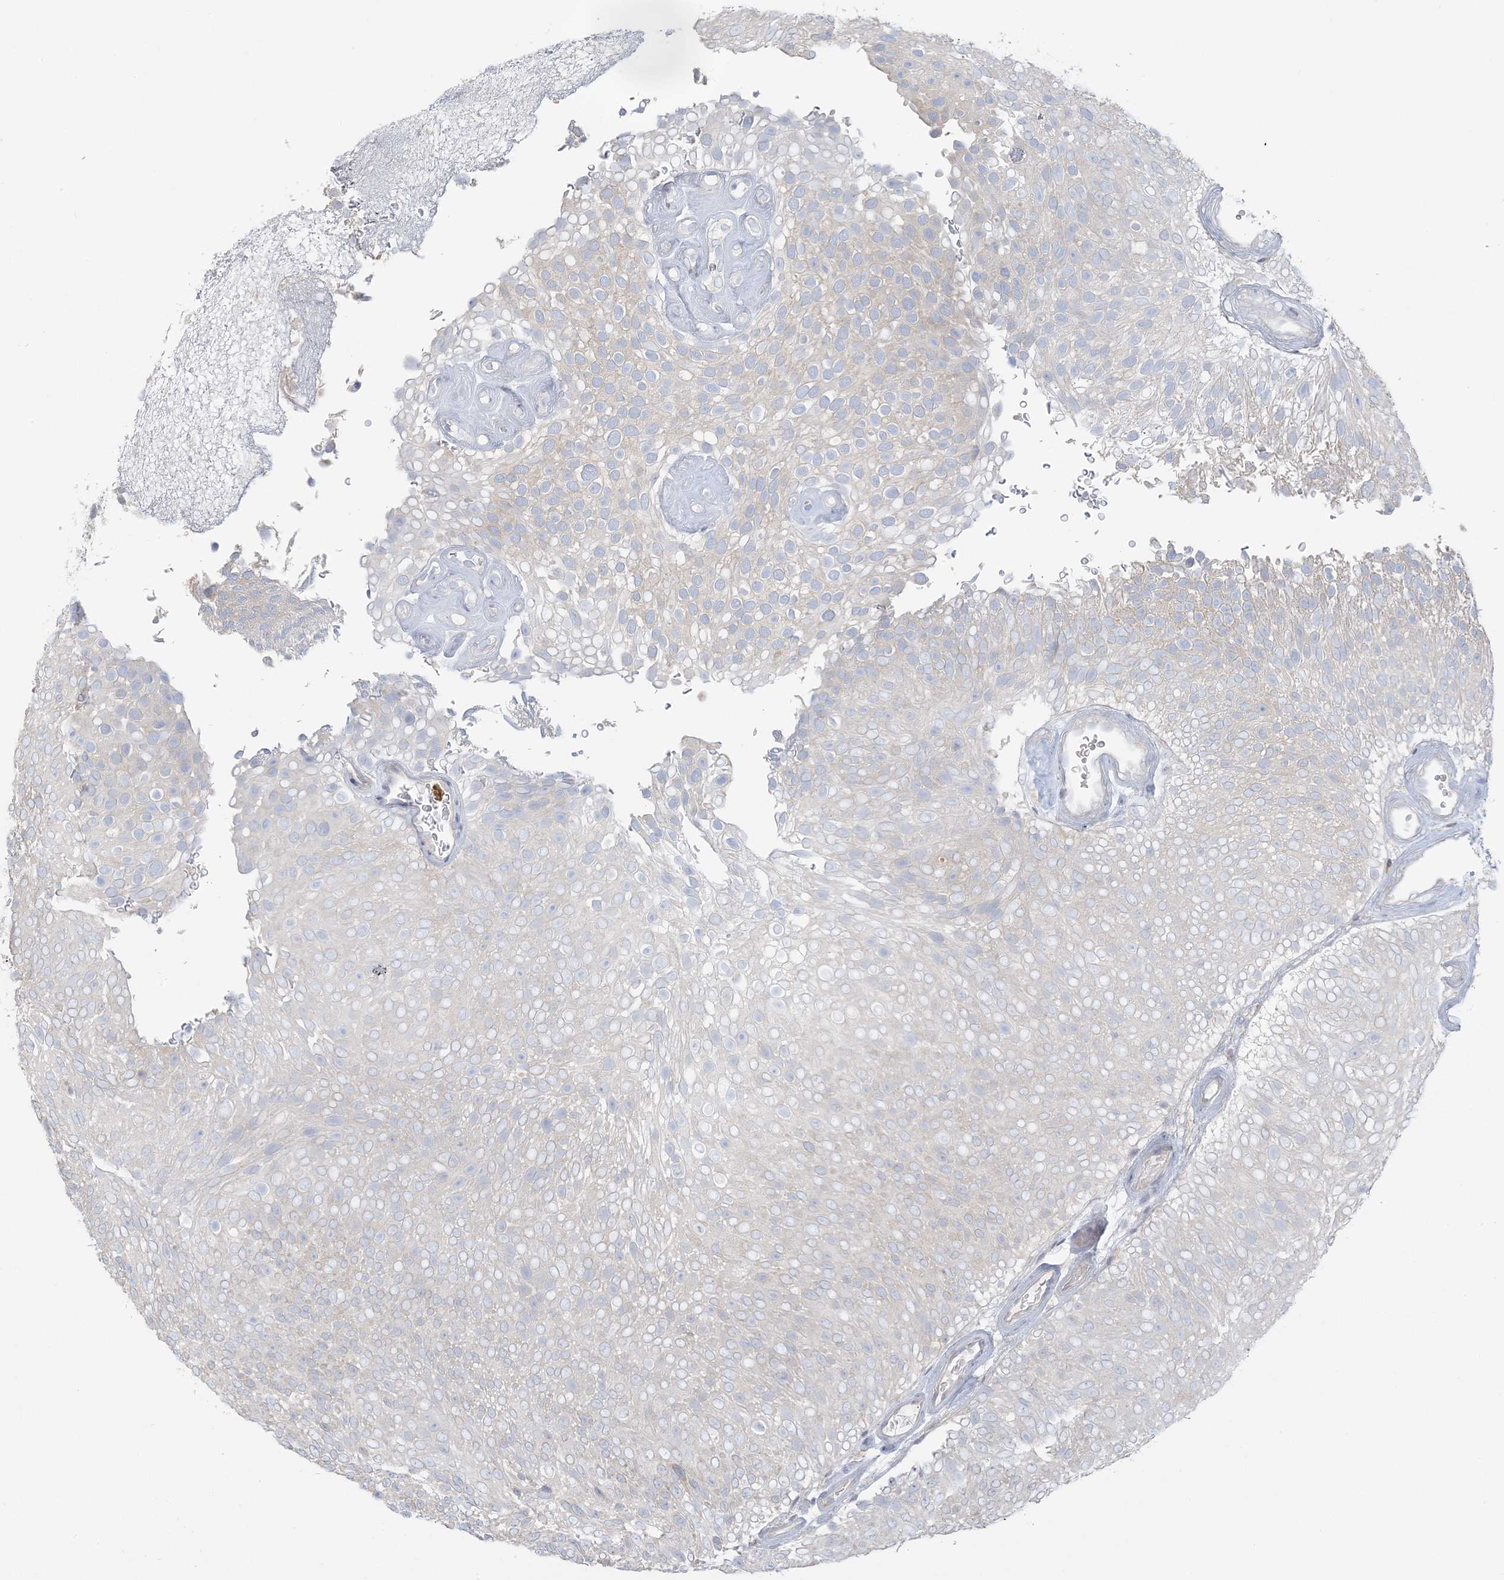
{"staining": {"intensity": "negative", "quantity": "none", "location": "none"}, "tissue": "urothelial cancer", "cell_type": "Tumor cells", "image_type": "cancer", "snomed": [{"axis": "morphology", "description": "Urothelial carcinoma, Low grade"}, {"axis": "topography", "description": "Urinary bladder"}], "caption": "Immunohistochemistry (IHC) micrograph of low-grade urothelial carcinoma stained for a protein (brown), which shows no expression in tumor cells. (Brightfield microscopy of DAB (3,3'-diaminobenzidine) IHC at high magnification).", "gene": "EEFSEC", "patient": {"sex": "male", "age": 78}}